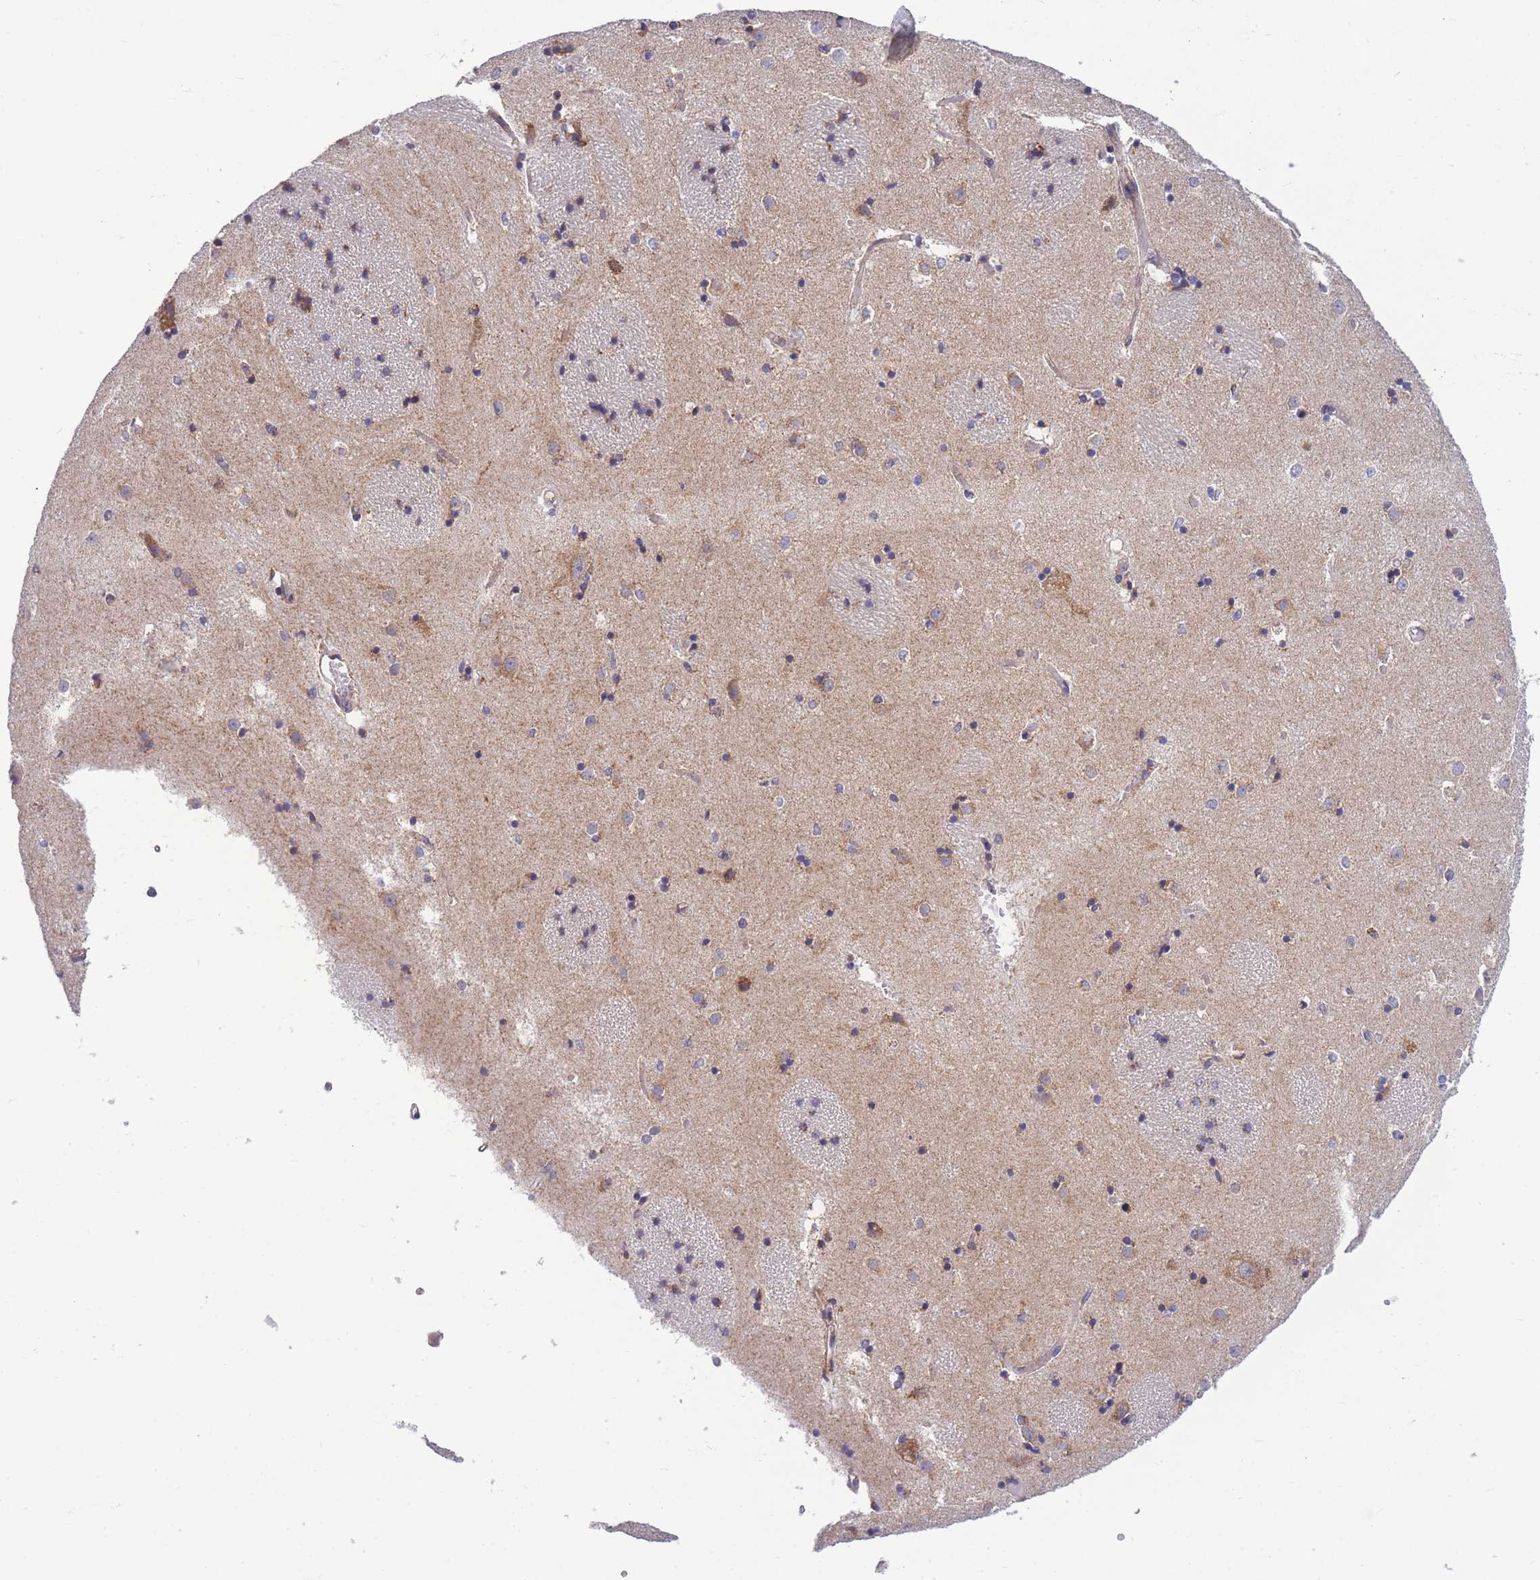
{"staining": {"intensity": "moderate", "quantity": "<25%", "location": "cytoplasmic/membranous"}, "tissue": "caudate", "cell_type": "Glial cells", "image_type": "normal", "snomed": [{"axis": "morphology", "description": "Normal tissue, NOS"}, {"axis": "topography", "description": "Lateral ventricle wall"}], "caption": "Unremarkable caudate was stained to show a protein in brown. There is low levels of moderate cytoplasmic/membranous positivity in approximately <25% of glial cells. (DAB = brown stain, brightfield microscopy at high magnification).", "gene": "MRPS11", "patient": {"sex": "female", "age": 52}}